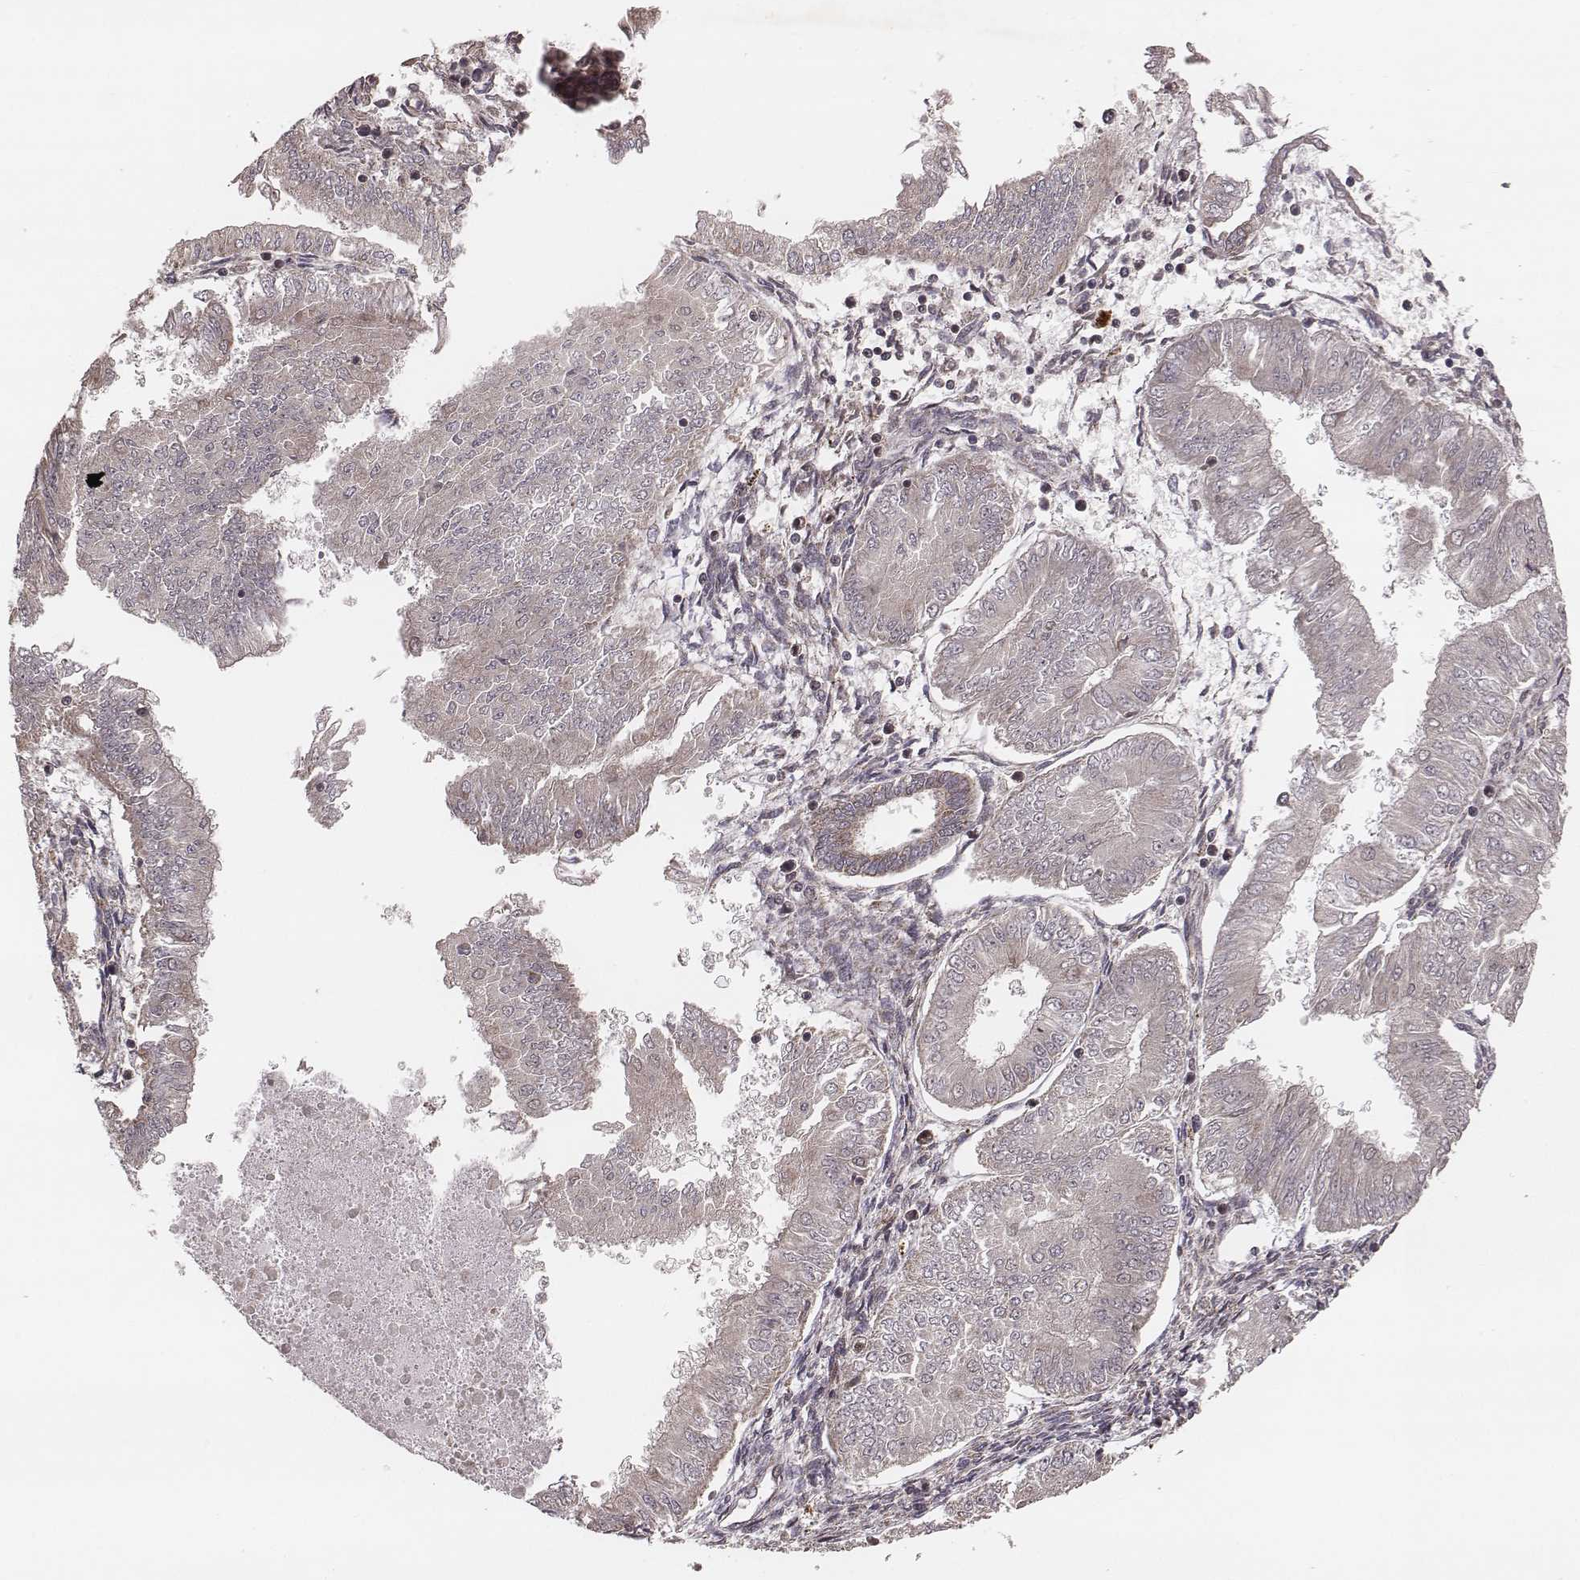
{"staining": {"intensity": "negative", "quantity": "none", "location": "none"}, "tissue": "endometrial cancer", "cell_type": "Tumor cells", "image_type": "cancer", "snomed": [{"axis": "morphology", "description": "Adenocarcinoma, NOS"}, {"axis": "topography", "description": "Endometrium"}], "caption": "This is an immunohistochemistry (IHC) photomicrograph of human endometrial adenocarcinoma. There is no expression in tumor cells.", "gene": "ZDHHC21", "patient": {"sex": "female", "age": 53}}